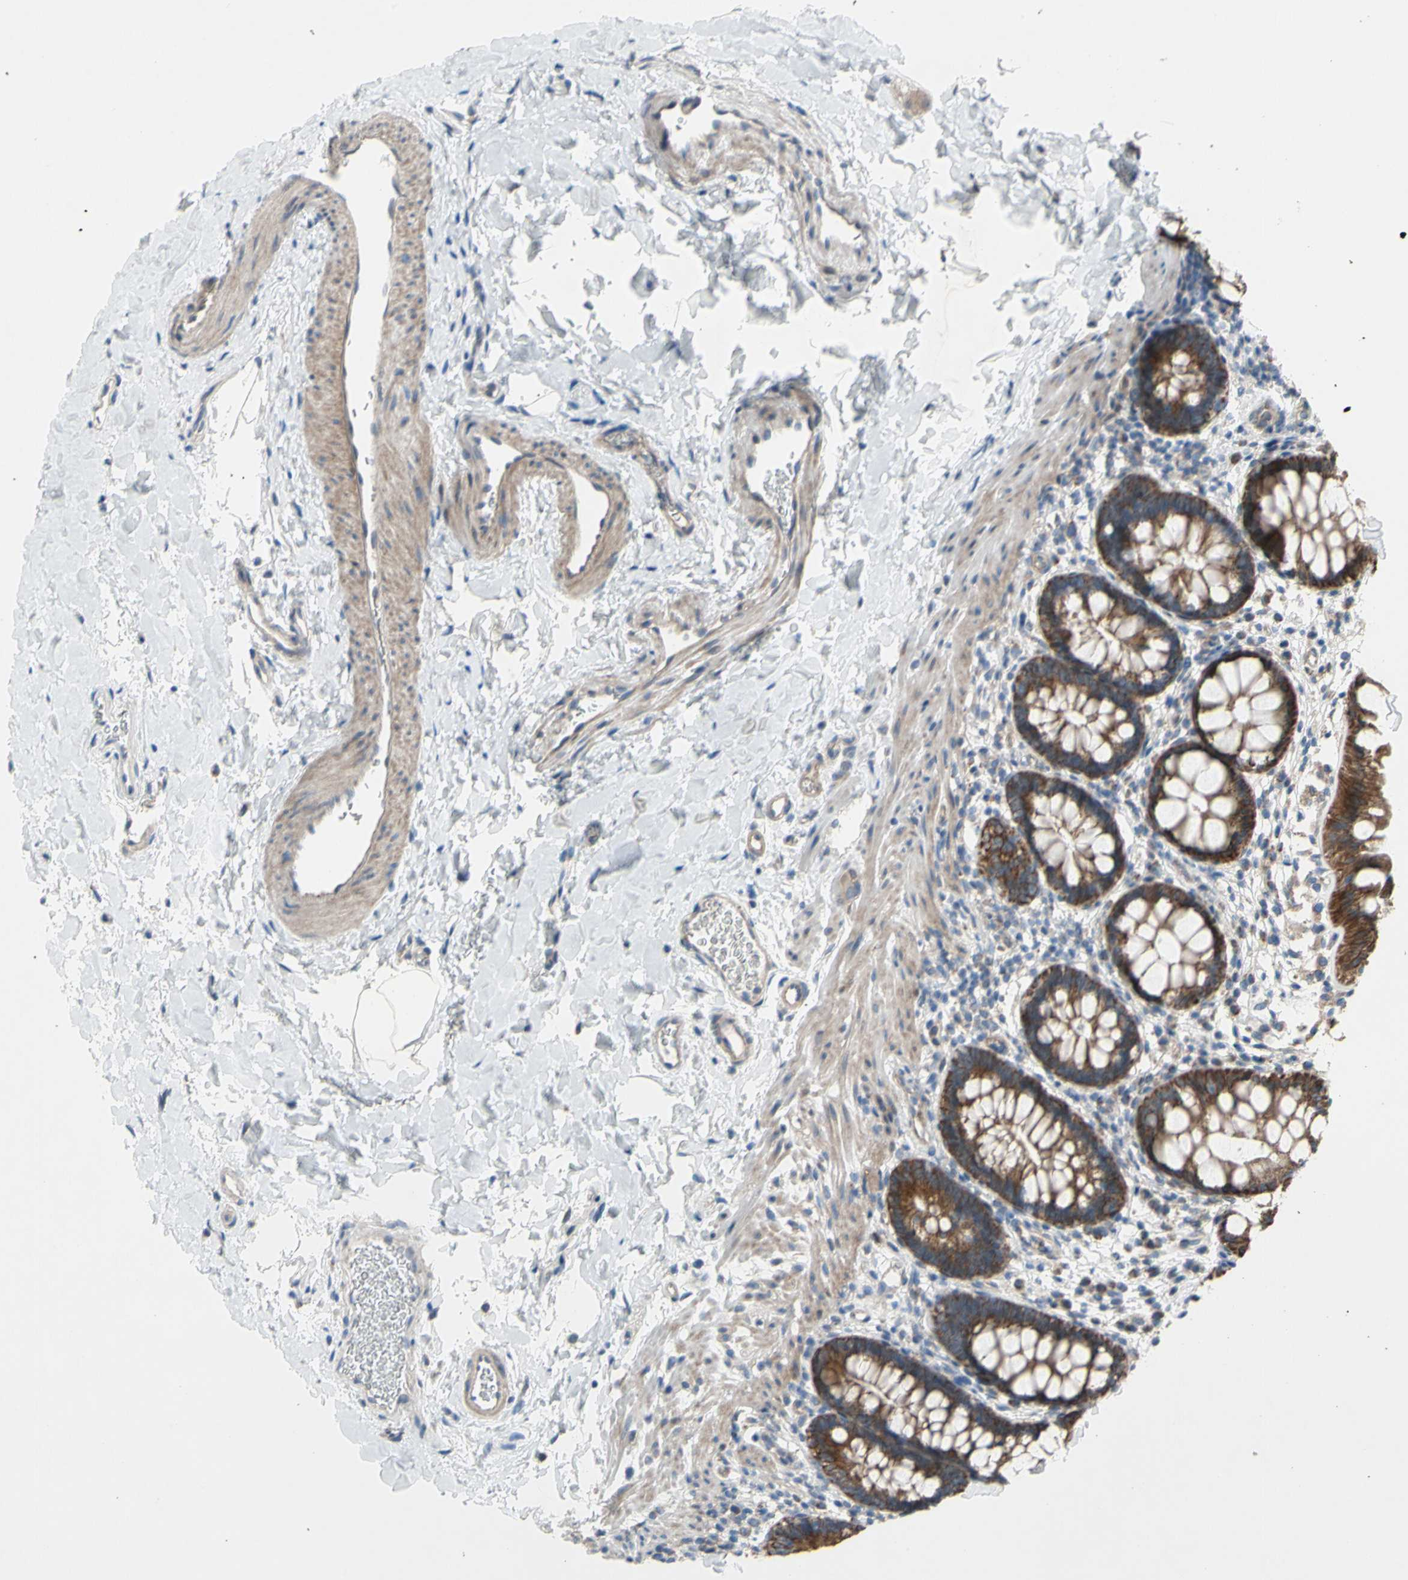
{"staining": {"intensity": "strong", "quantity": ">75%", "location": "cytoplasmic/membranous"}, "tissue": "rectum", "cell_type": "Glandular cells", "image_type": "normal", "snomed": [{"axis": "morphology", "description": "Normal tissue, NOS"}, {"axis": "topography", "description": "Rectum"}], "caption": "The histopathology image demonstrates a brown stain indicating the presence of a protein in the cytoplasmic/membranous of glandular cells in rectum.", "gene": "GRAMD2B", "patient": {"sex": "female", "age": 24}}